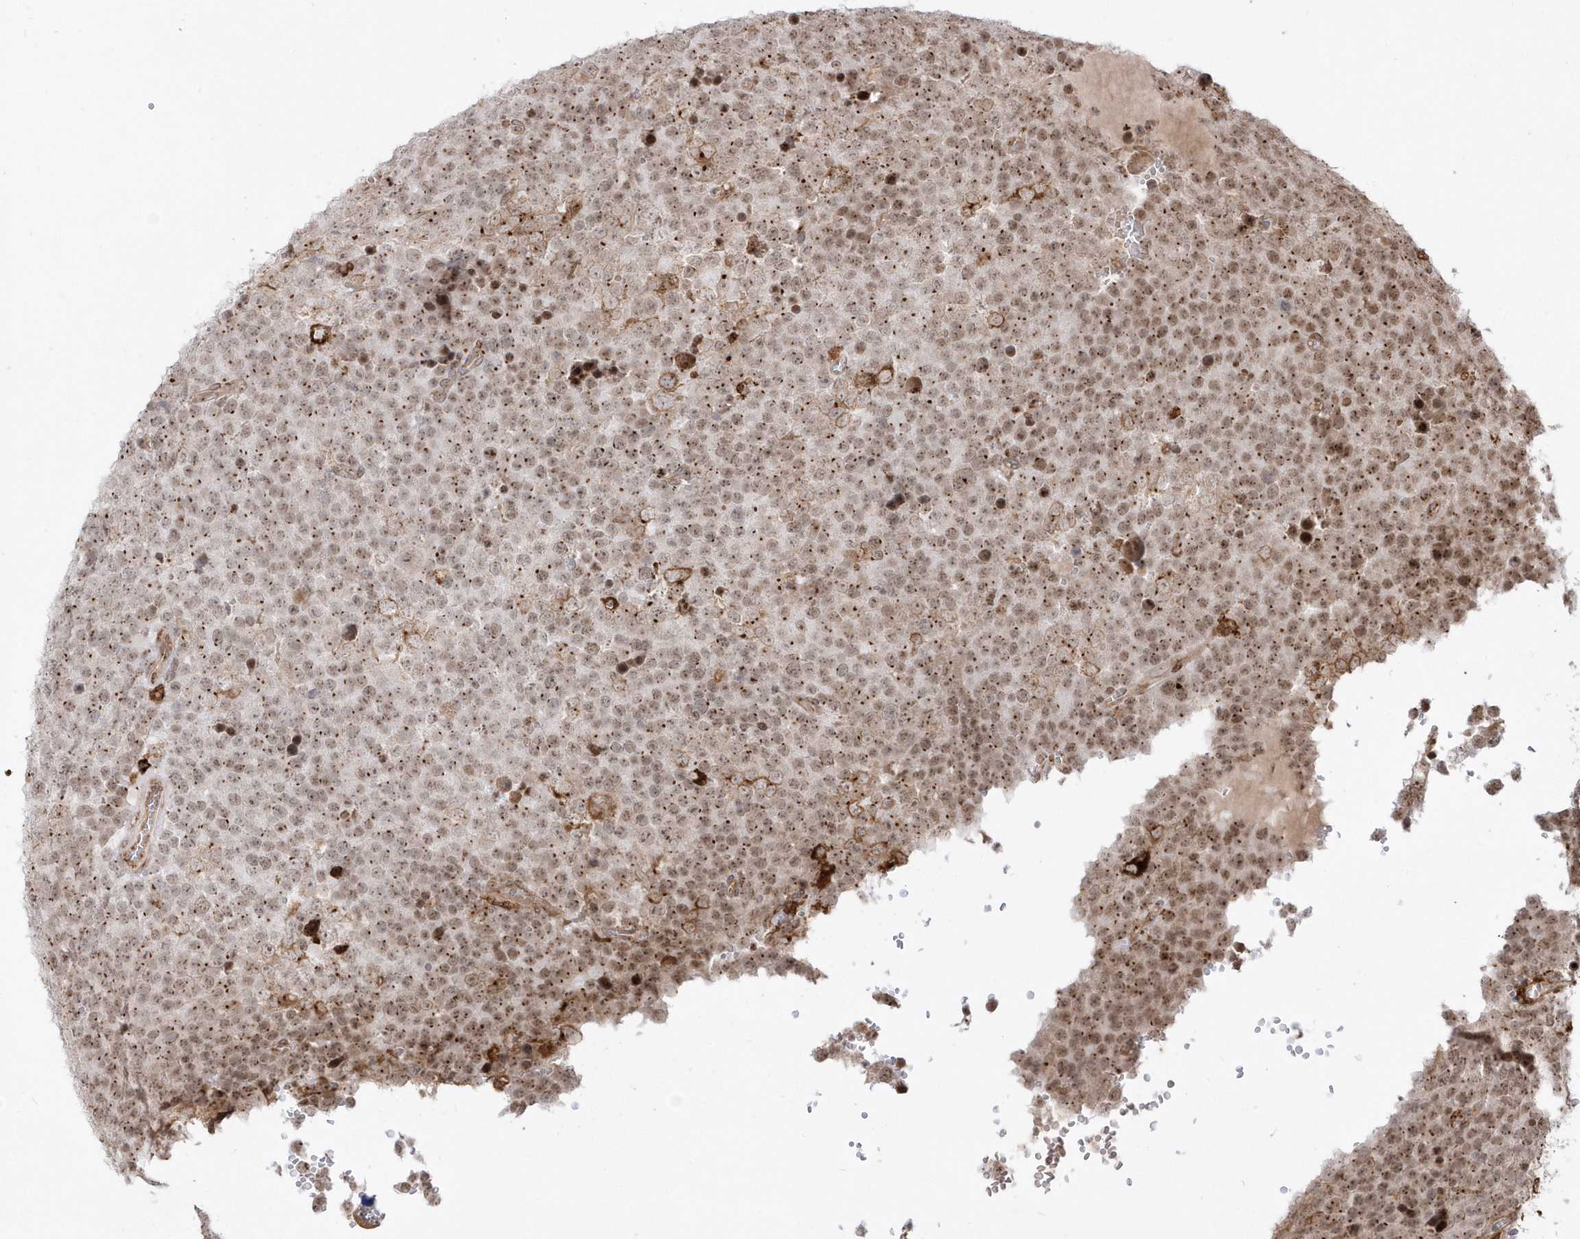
{"staining": {"intensity": "moderate", "quantity": ">75%", "location": "nuclear"}, "tissue": "testis cancer", "cell_type": "Tumor cells", "image_type": "cancer", "snomed": [{"axis": "morphology", "description": "Seminoma, NOS"}, {"axis": "topography", "description": "Testis"}], "caption": "A brown stain labels moderate nuclear staining of a protein in seminoma (testis) tumor cells.", "gene": "EPC2", "patient": {"sex": "male", "age": 71}}